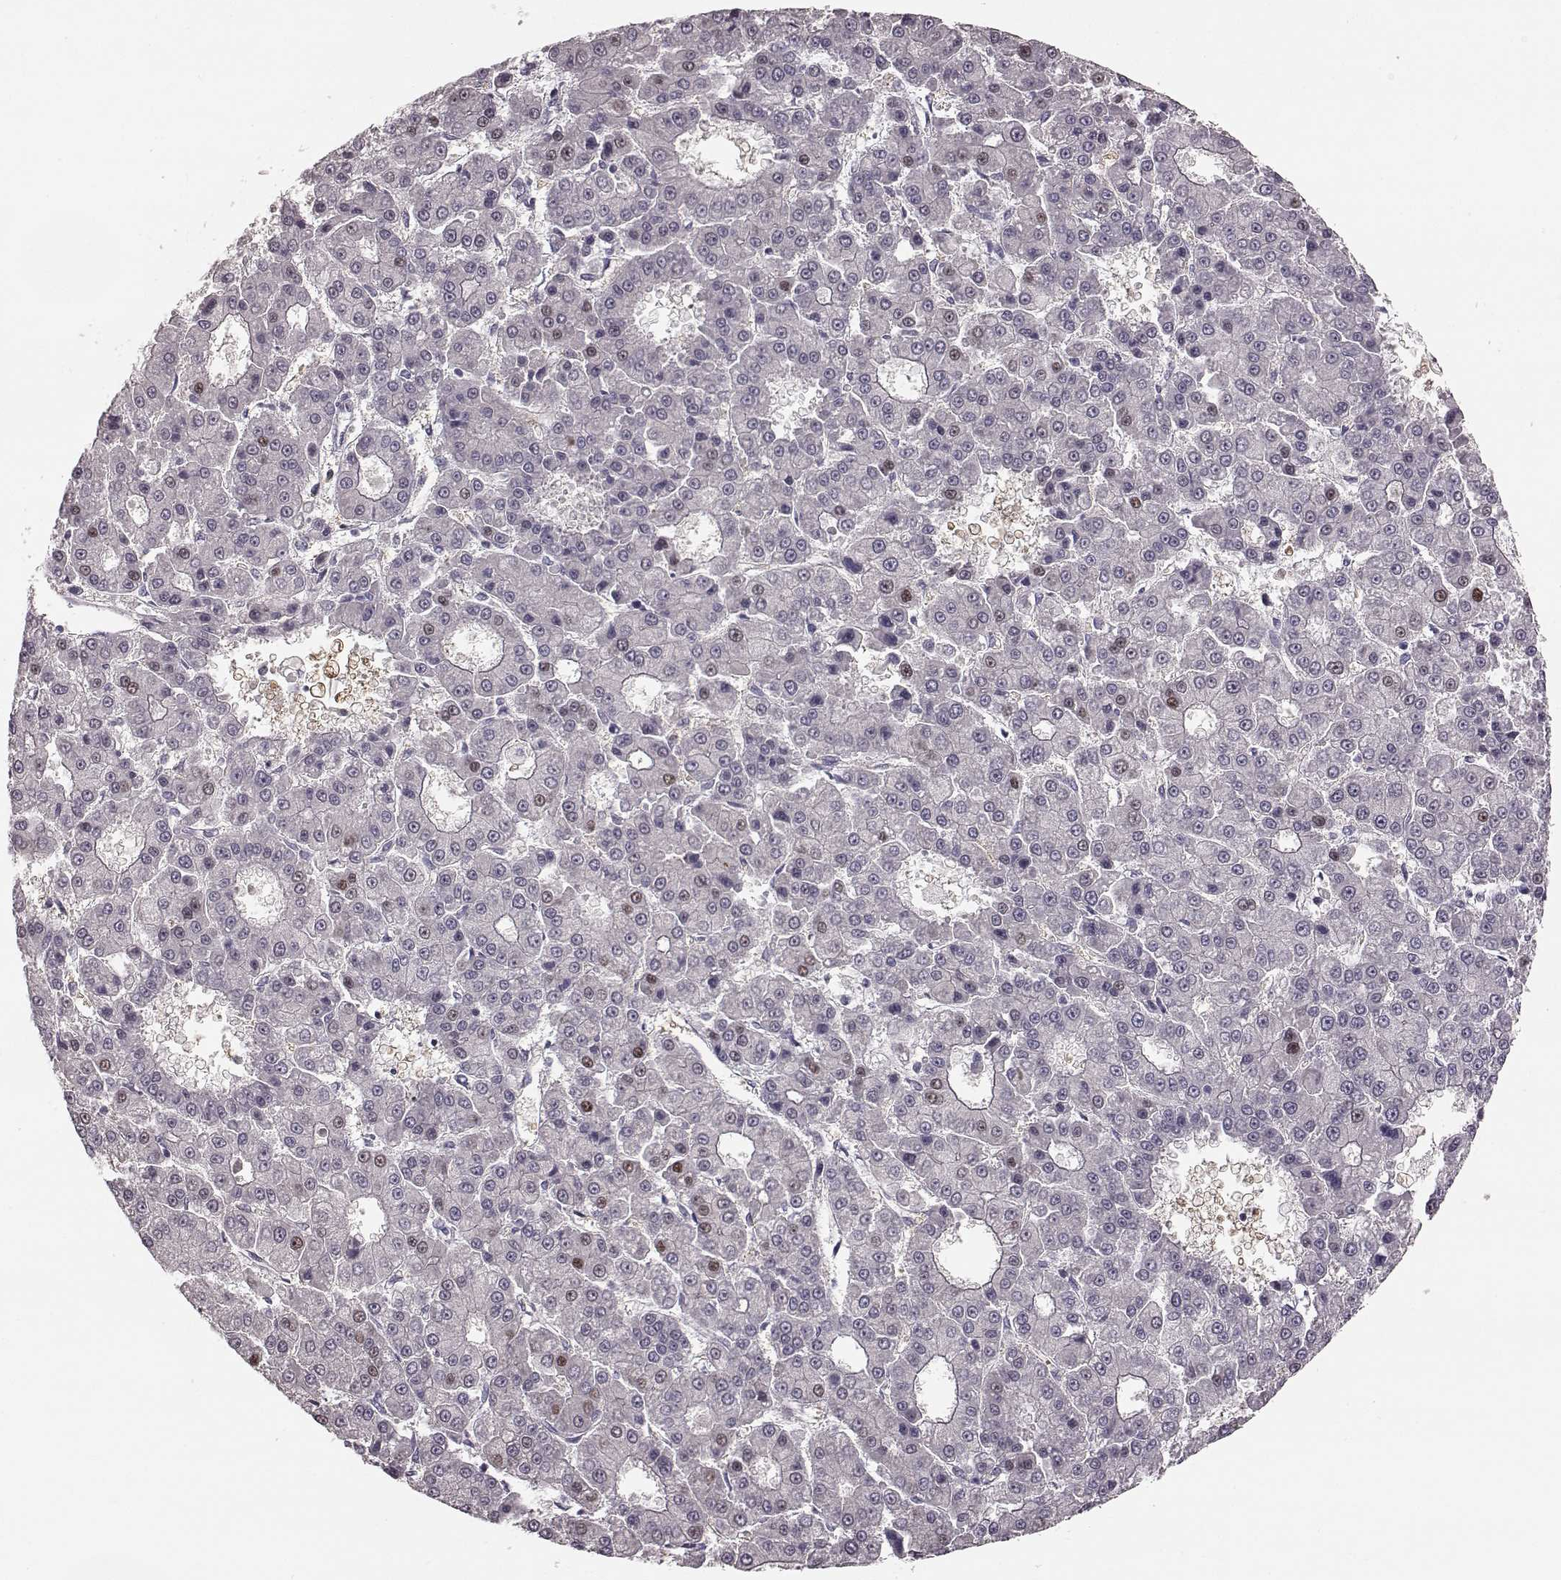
{"staining": {"intensity": "negative", "quantity": "none", "location": "none"}, "tissue": "liver cancer", "cell_type": "Tumor cells", "image_type": "cancer", "snomed": [{"axis": "morphology", "description": "Carcinoma, Hepatocellular, NOS"}, {"axis": "topography", "description": "Liver"}], "caption": "This is an immunohistochemistry micrograph of human liver hepatocellular carcinoma. There is no expression in tumor cells.", "gene": "ZNF433", "patient": {"sex": "male", "age": 70}}